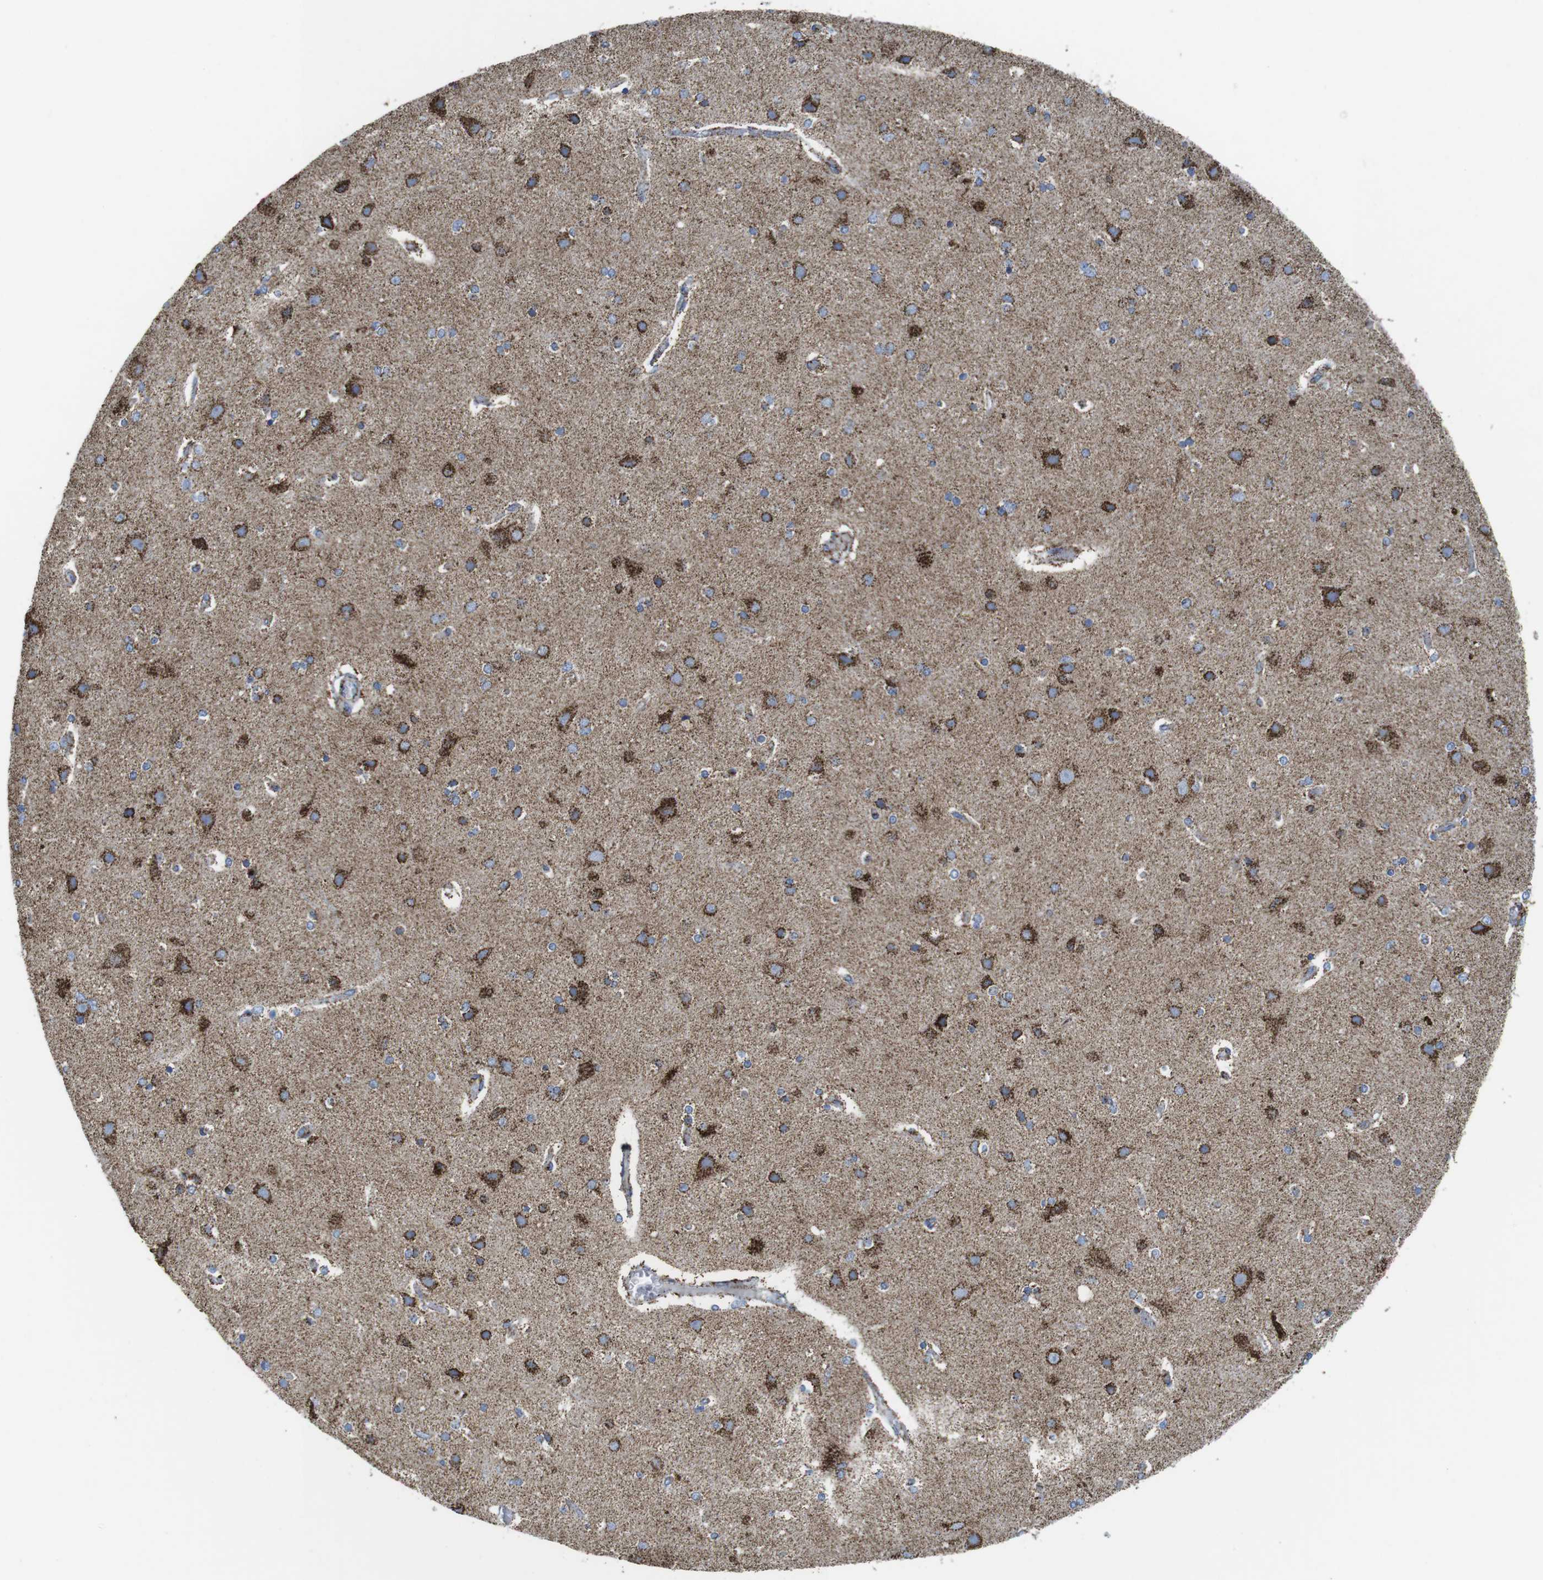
{"staining": {"intensity": "negative", "quantity": "none", "location": "none"}, "tissue": "cerebral cortex", "cell_type": "Endothelial cells", "image_type": "normal", "snomed": [{"axis": "morphology", "description": "Normal tissue, NOS"}, {"axis": "topography", "description": "Cerebral cortex"}], "caption": "An immunohistochemistry micrograph of normal cerebral cortex is shown. There is no staining in endothelial cells of cerebral cortex.", "gene": "ATP5PO", "patient": {"sex": "female", "age": 54}}